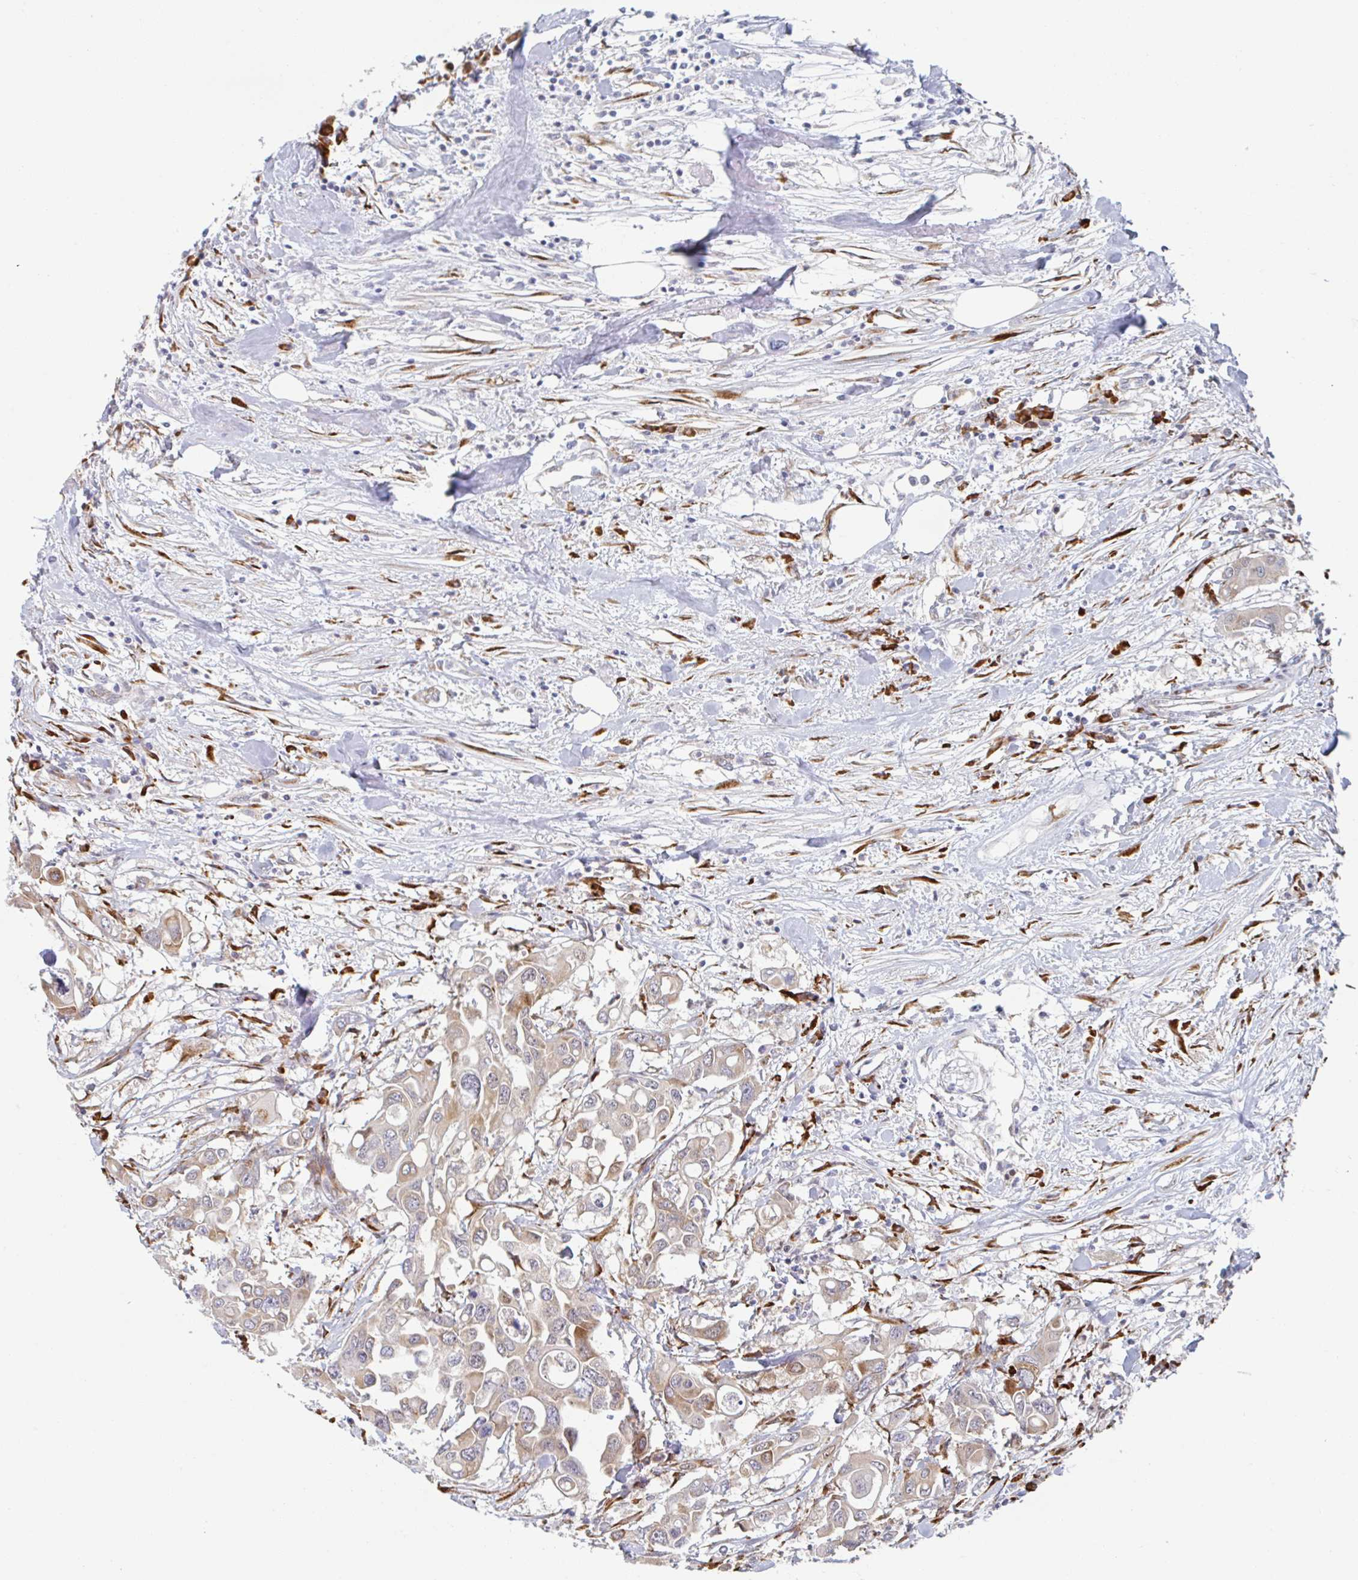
{"staining": {"intensity": "weak", "quantity": ">75%", "location": "cytoplasmic/membranous"}, "tissue": "colorectal cancer", "cell_type": "Tumor cells", "image_type": "cancer", "snomed": [{"axis": "morphology", "description": "Adenocarcinoma, NOS"}, {"axis": "topography", "description": "Colon"}], "caption": "Colorectal cancer (adenocarcinoma) stained with a brown dye displays weak cytoplasmic/membranous positive staining in approximately >75% of tumor cells.", "gene": "TRAPPC10", "patient": {"sex": "male", "age": 77}}